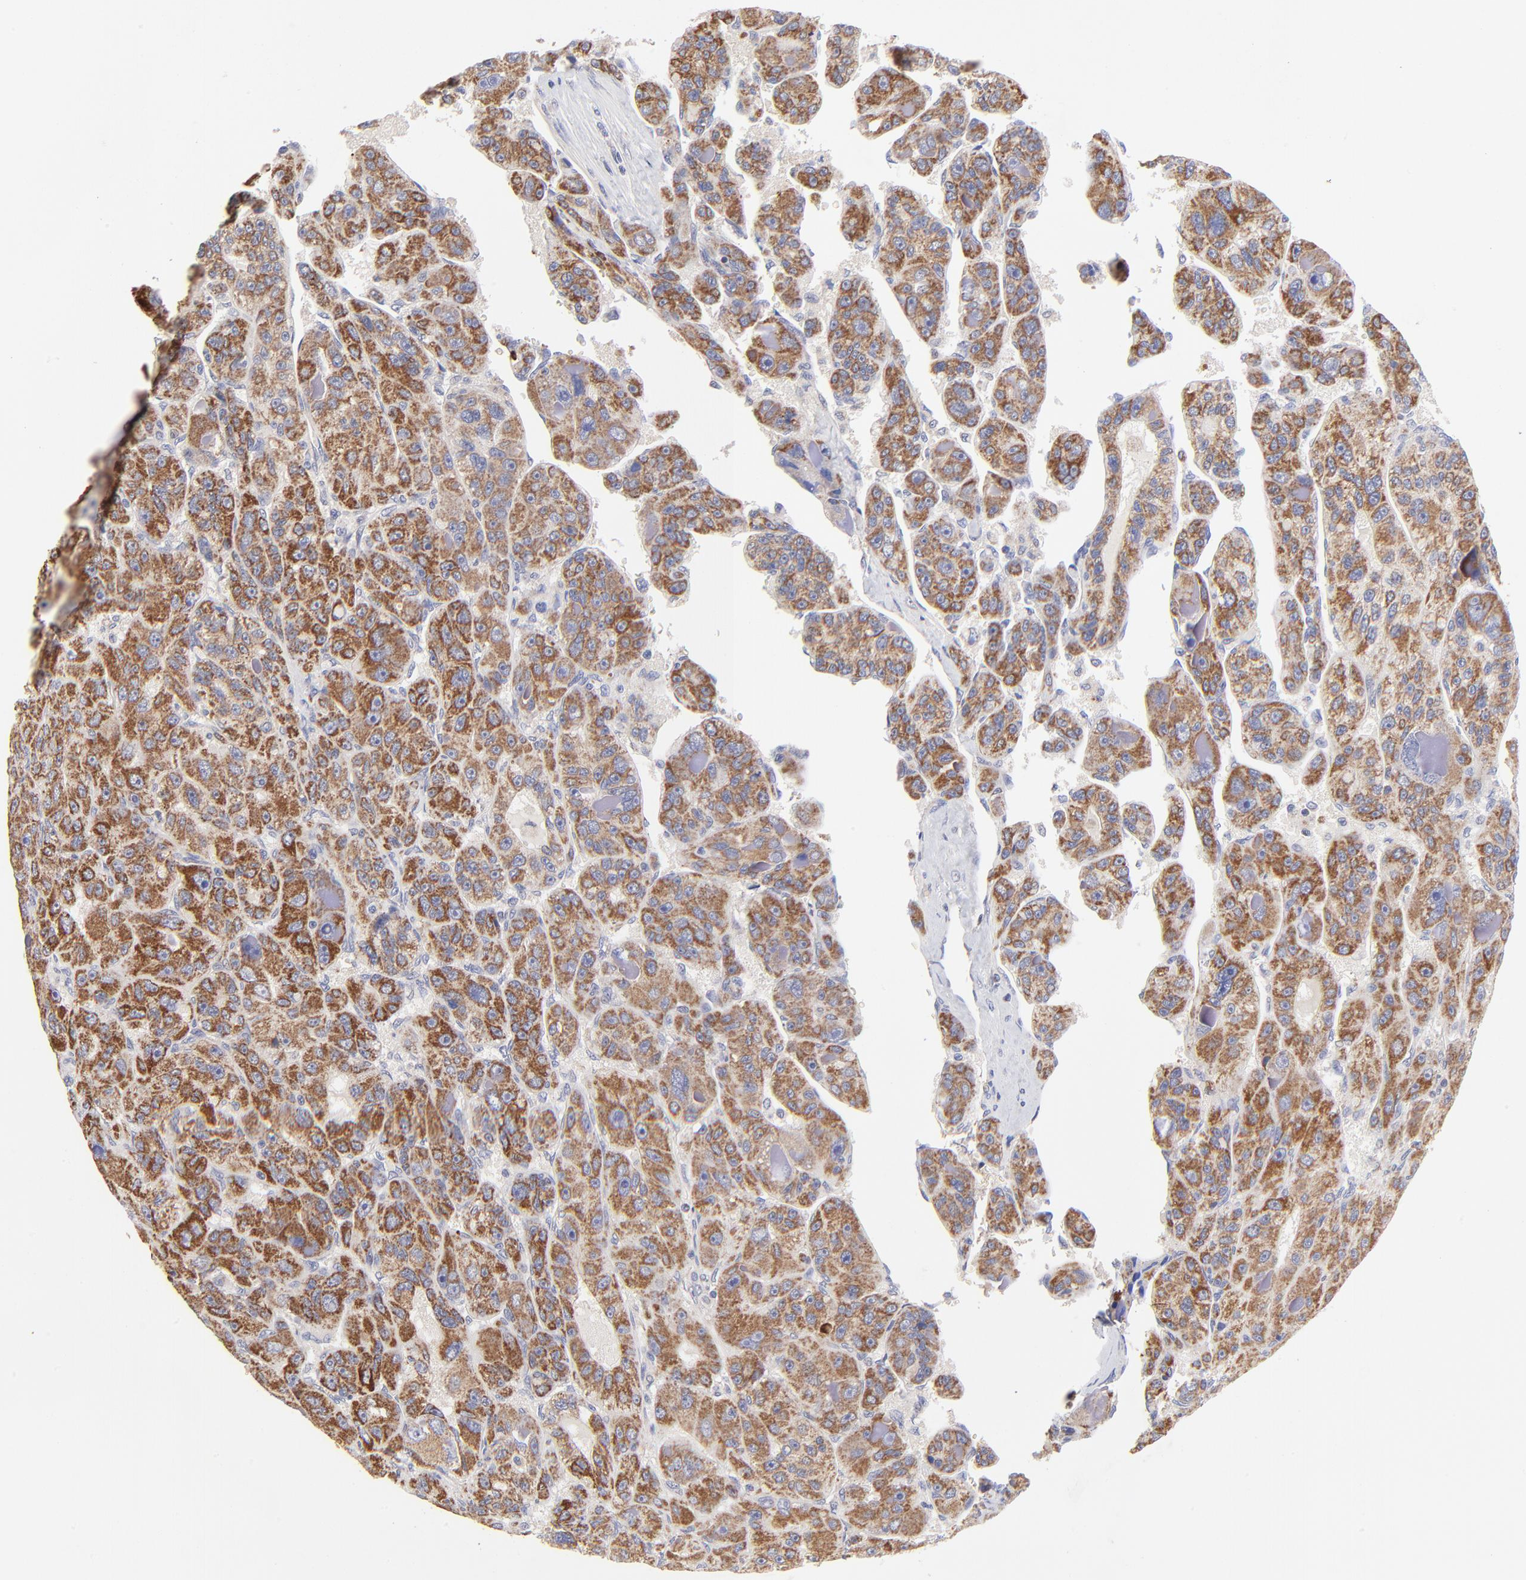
{"staining": {"intensity": "moderate", "quantity": ">75%", "location": "cytoplasmic/membranous"}, "tissue": "liver cancer", "cell_type": "Tumor cells", "image_type": "cancer", "snomed": [{"axis": "morphology", "description": "Carcinoma, Hepatocellular, NOS"}, {"axis": "topography", "description": "Liver"}], "caption": "Immunohistochemistry (IHC) (DAB (3,3'-diaminobenzidine)) staining of liver hepatocellular carcinoma displays moderate cytoplasmic/membranous protein expression in about >75% of tumor cells.", "gene": "FBXL12", "patient": {"sex": "male", "age": 76}}